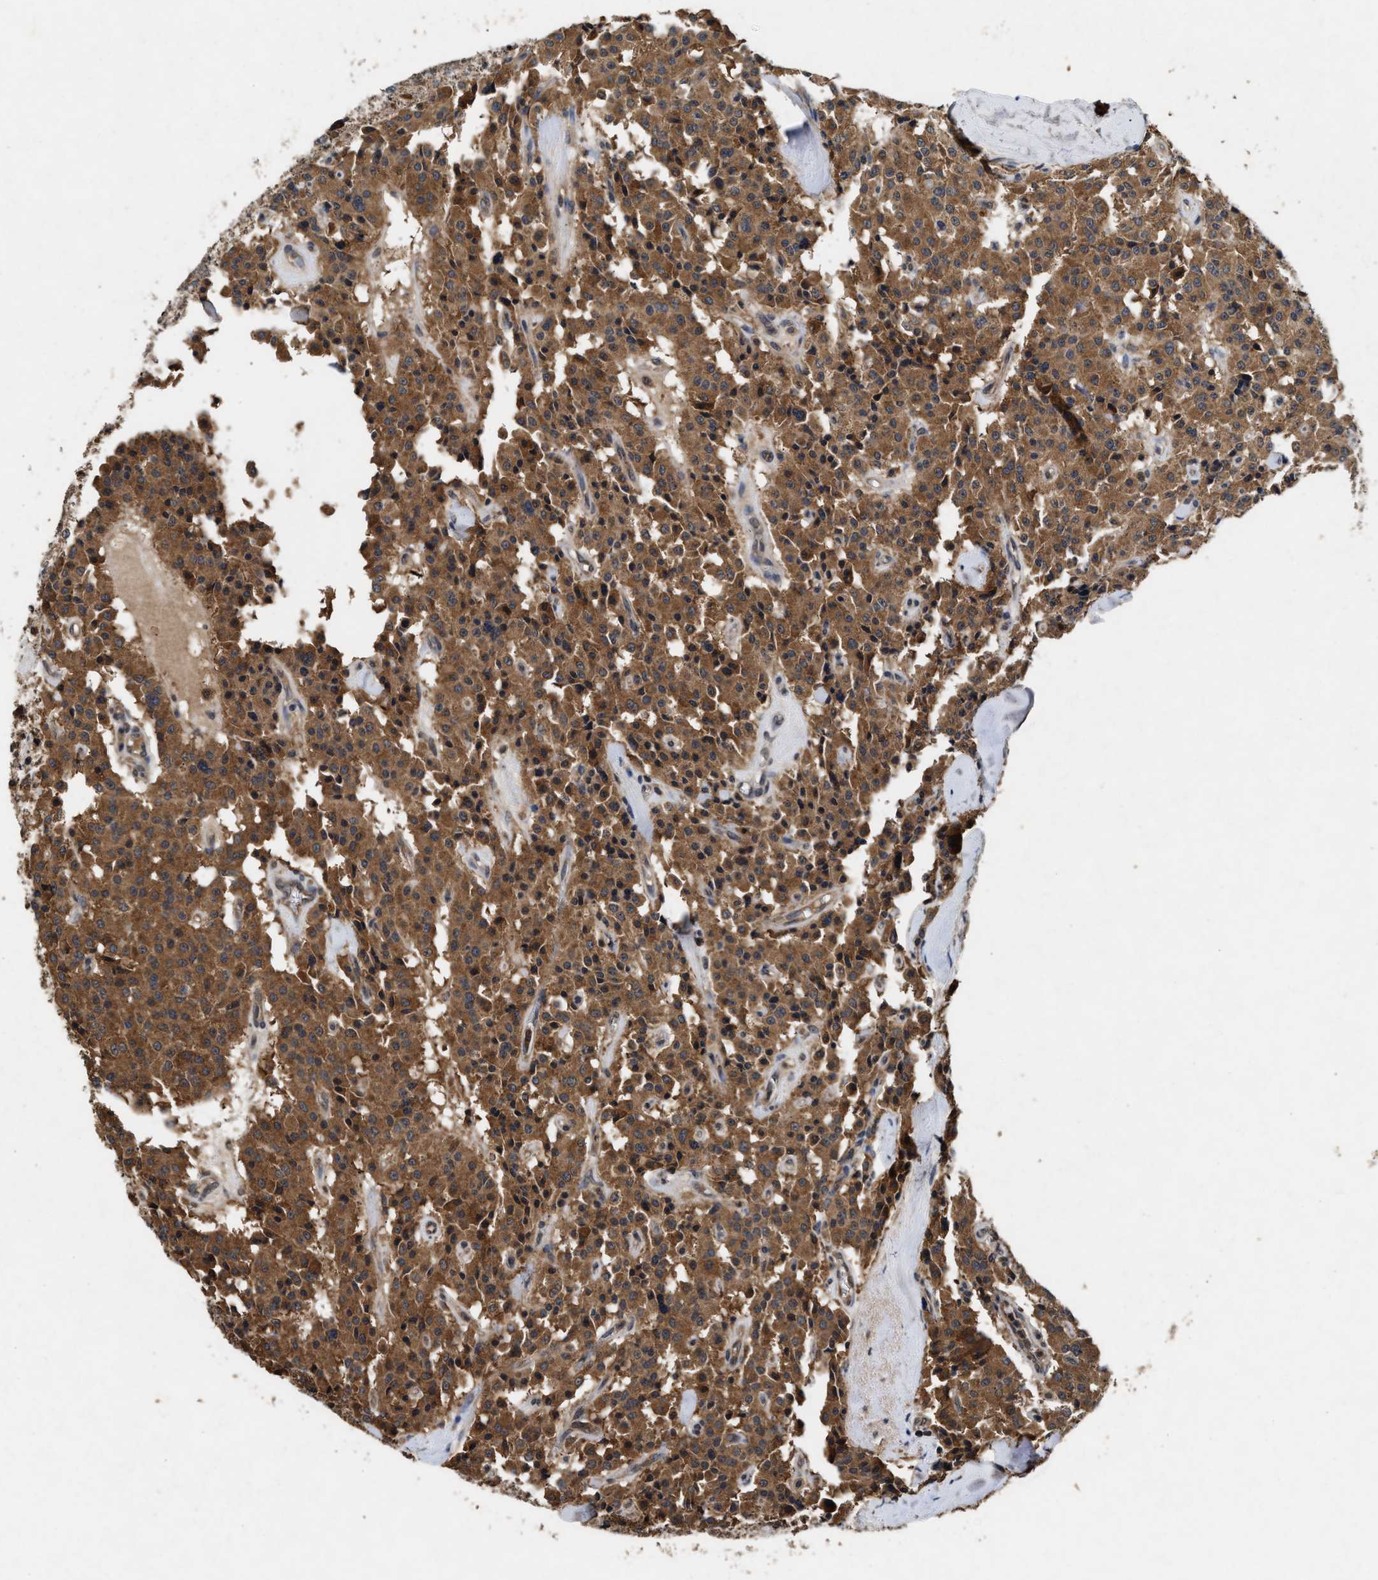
{"staining": {"intensity": "moderate", "quantity": ">75%", "location": "cytoplasmic/membranous"}, "tissue": "carcinoid", "cell_type": "Tumor cells", "image_type": "cancer", "snomed": [{"axis": "morphology", "description": "Carcinoid, malignant, NOS"}, {"axis": "topography", "description": "Lung"}], "caption": "Human carcinoid stained with a protein marker reveals moderate staining in tumor cells.", "gene": "PDAP1", "patient": {"sex": "male", "age": 30}}